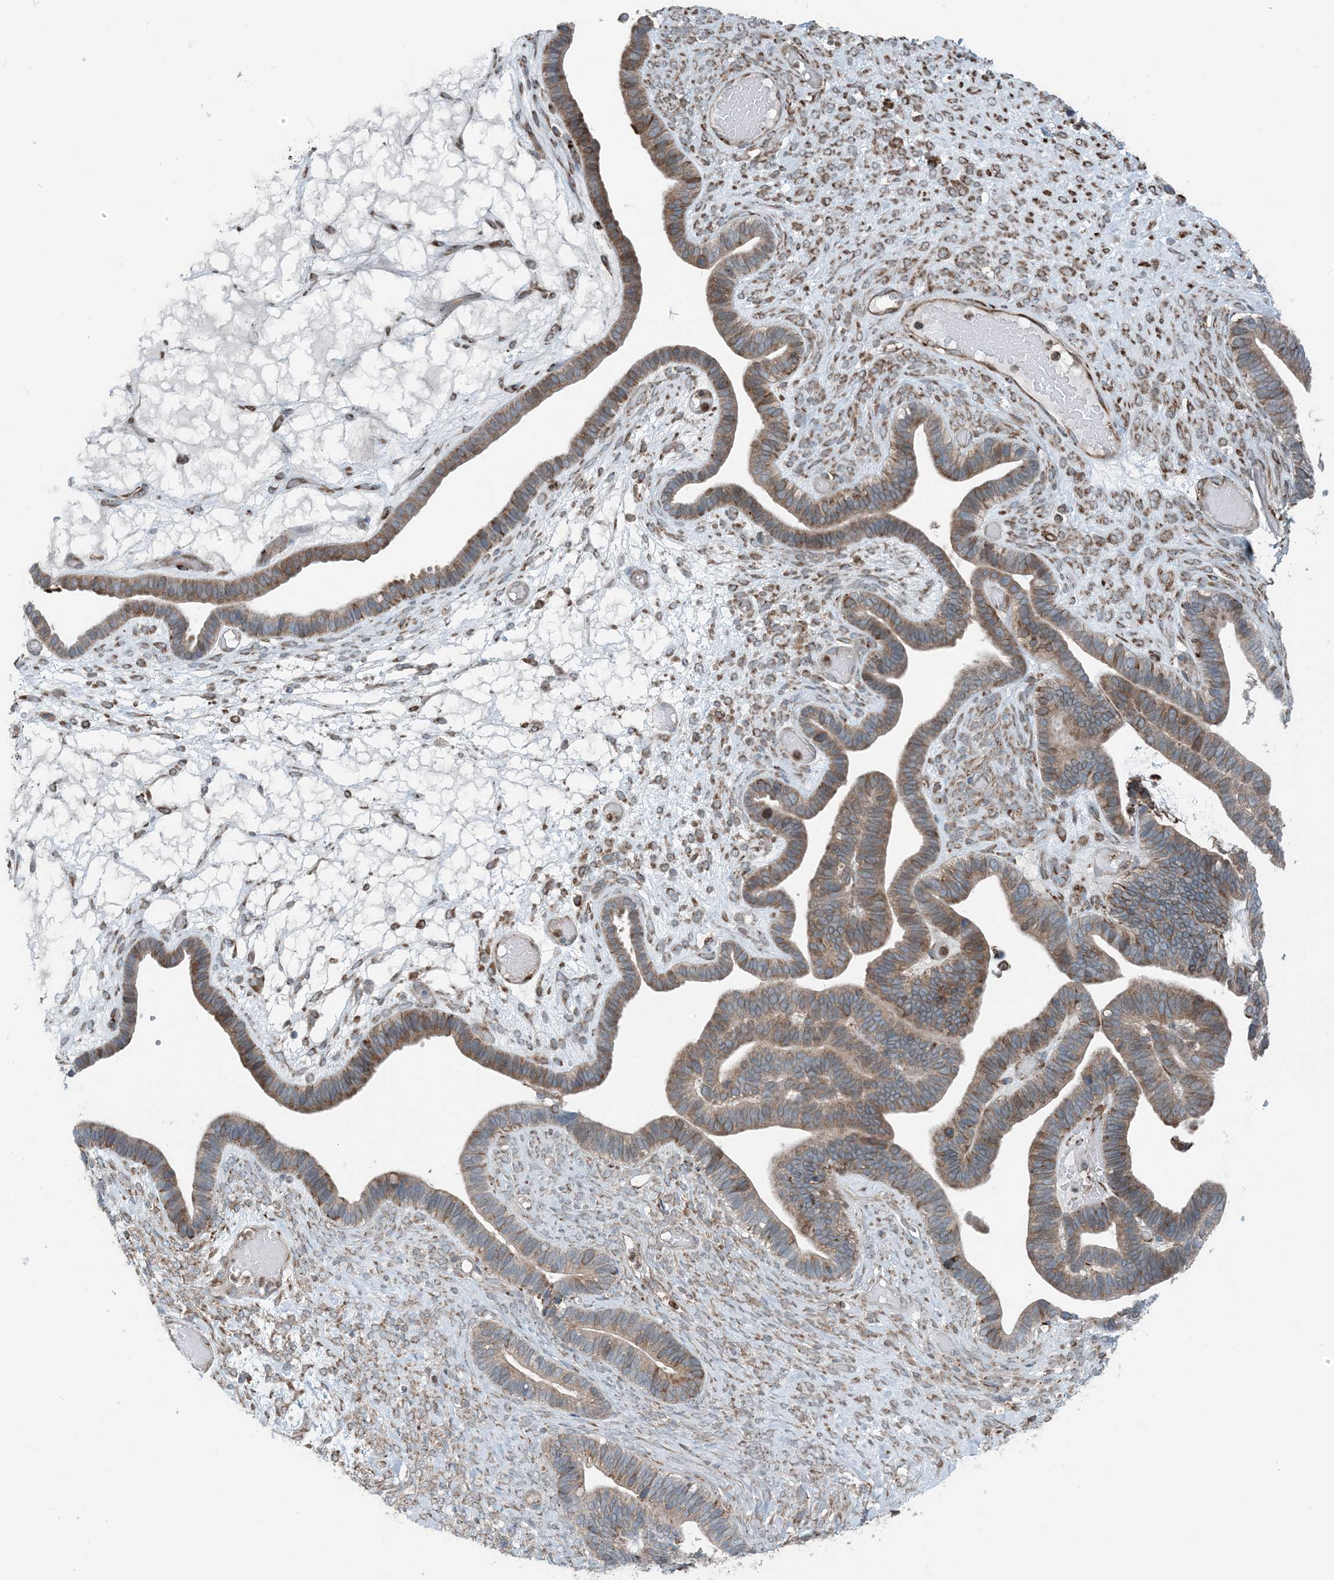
{"staining": {"intensity": "moderate", "quantity": ">75%", "location": "cytoplasmic/membranous"}, "tissue": "ovarian cancer", "cell_type": "Tumor cells", "image_type": "cancer", "snomed": [{"axis": "morphology", "description": "Cystadenocarcinoma, serous, NOS"}, {"axis": "topography", "description": "Ovary"}], "caption": "Ovarian serous cystadenocarcinoma stained with a protein marker shows moderate staining in tumor cells.", "gene": "CERKL", "patient": {"sex": "female", "age": 56}}